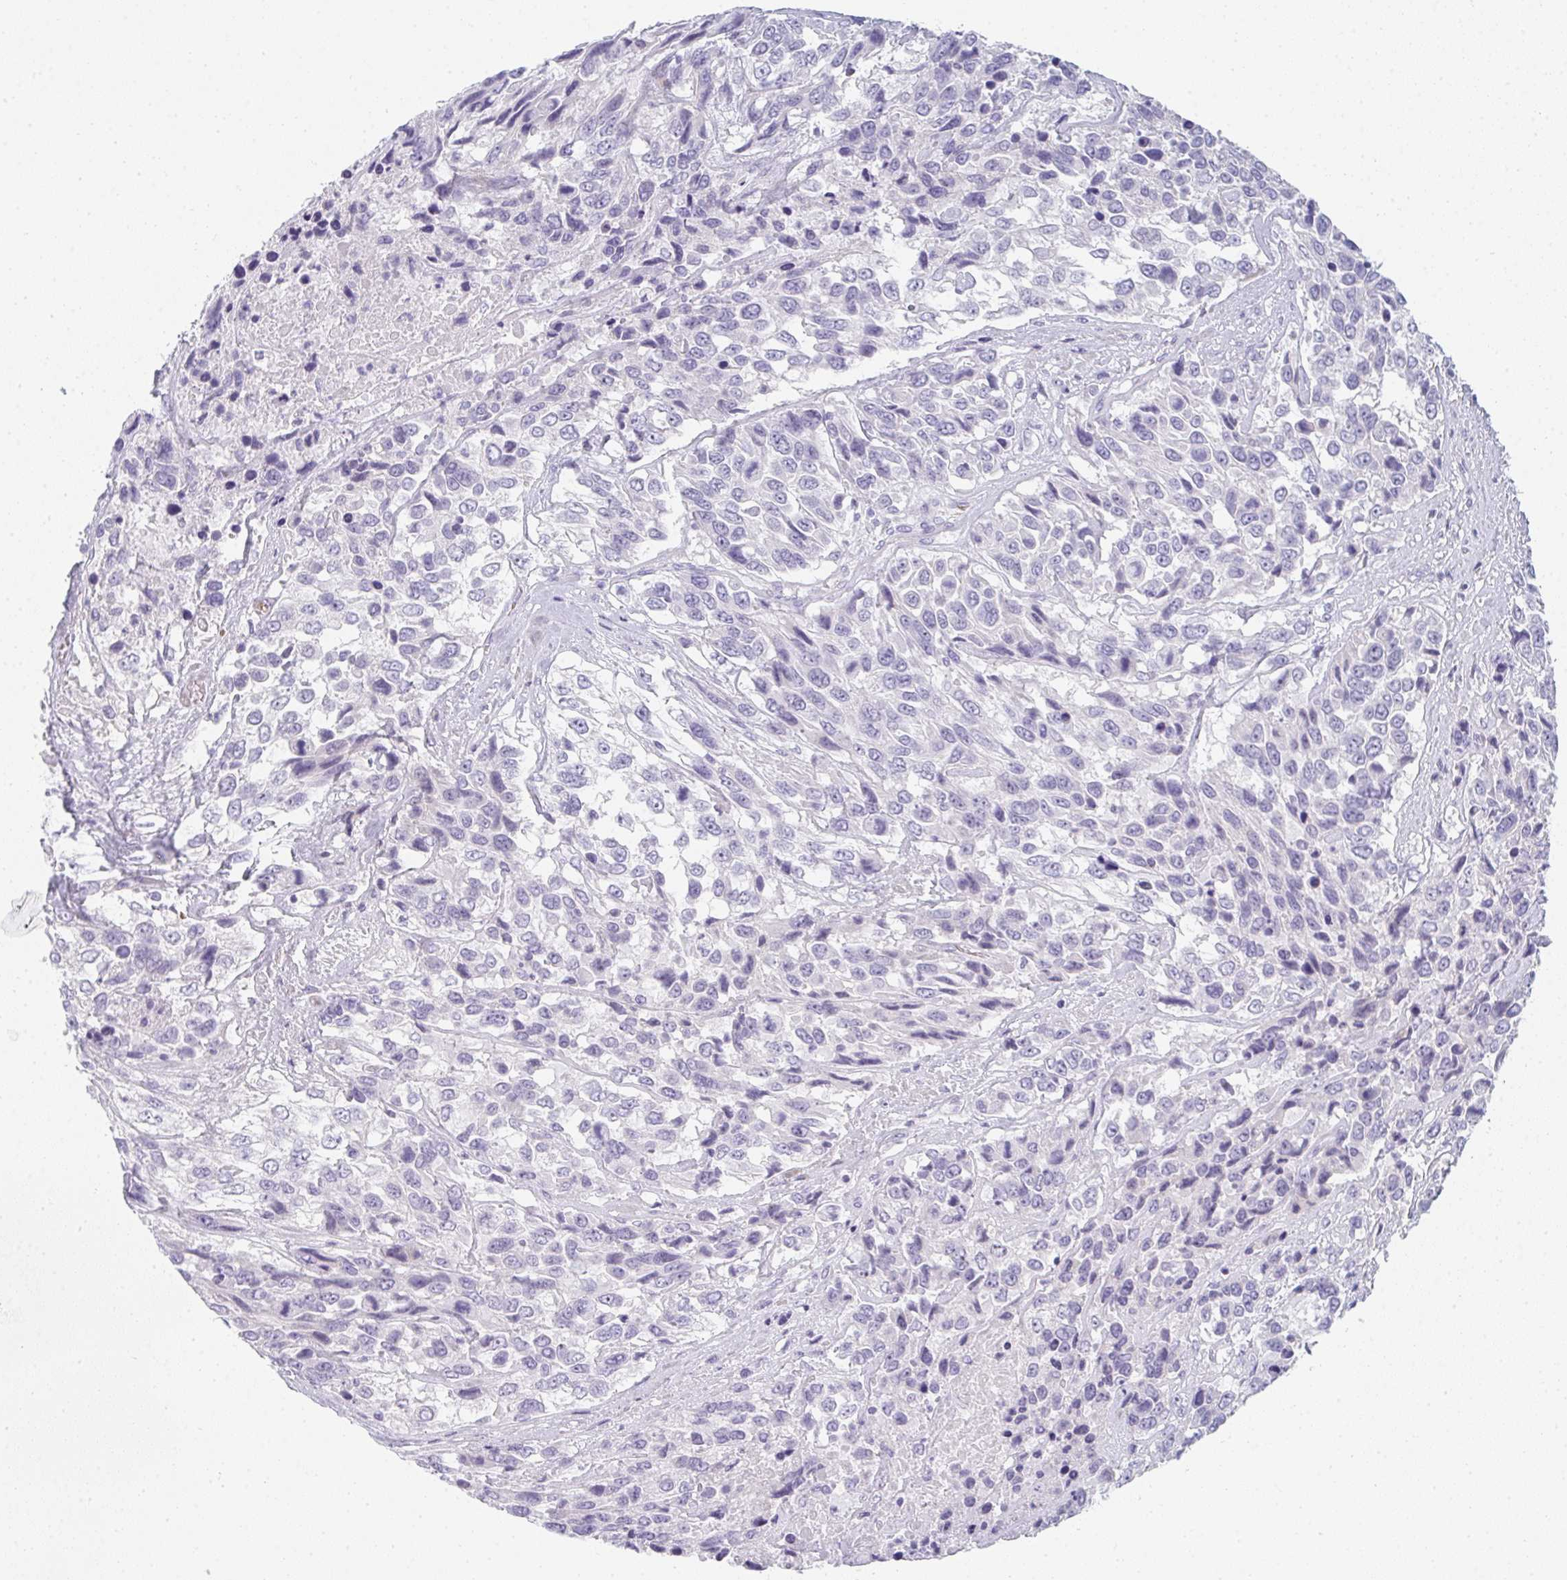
{"staining": {"intensity": "negative", "quantity": "none", "location": "none"}, "tissue": "urothelial cancer", "cell_type": "Tumor cells", "image_type": "cancer", "snomed": [{"axis": "morphology", "description": "Urothelial carcinoma, High grade"}, {"axis": "topography", "description": "Urinary bladder"}], "caption": "There is no significant staining in tumor cells of urothelial carcinoma (high-grade). The staining is performed using DAB (3,3'-diaminobenzidine) brown chromogen with nuclei counter-stained in using hematoxylin.", "gene": "NEU2", "patient": {"sex": "female", "age": 70}}